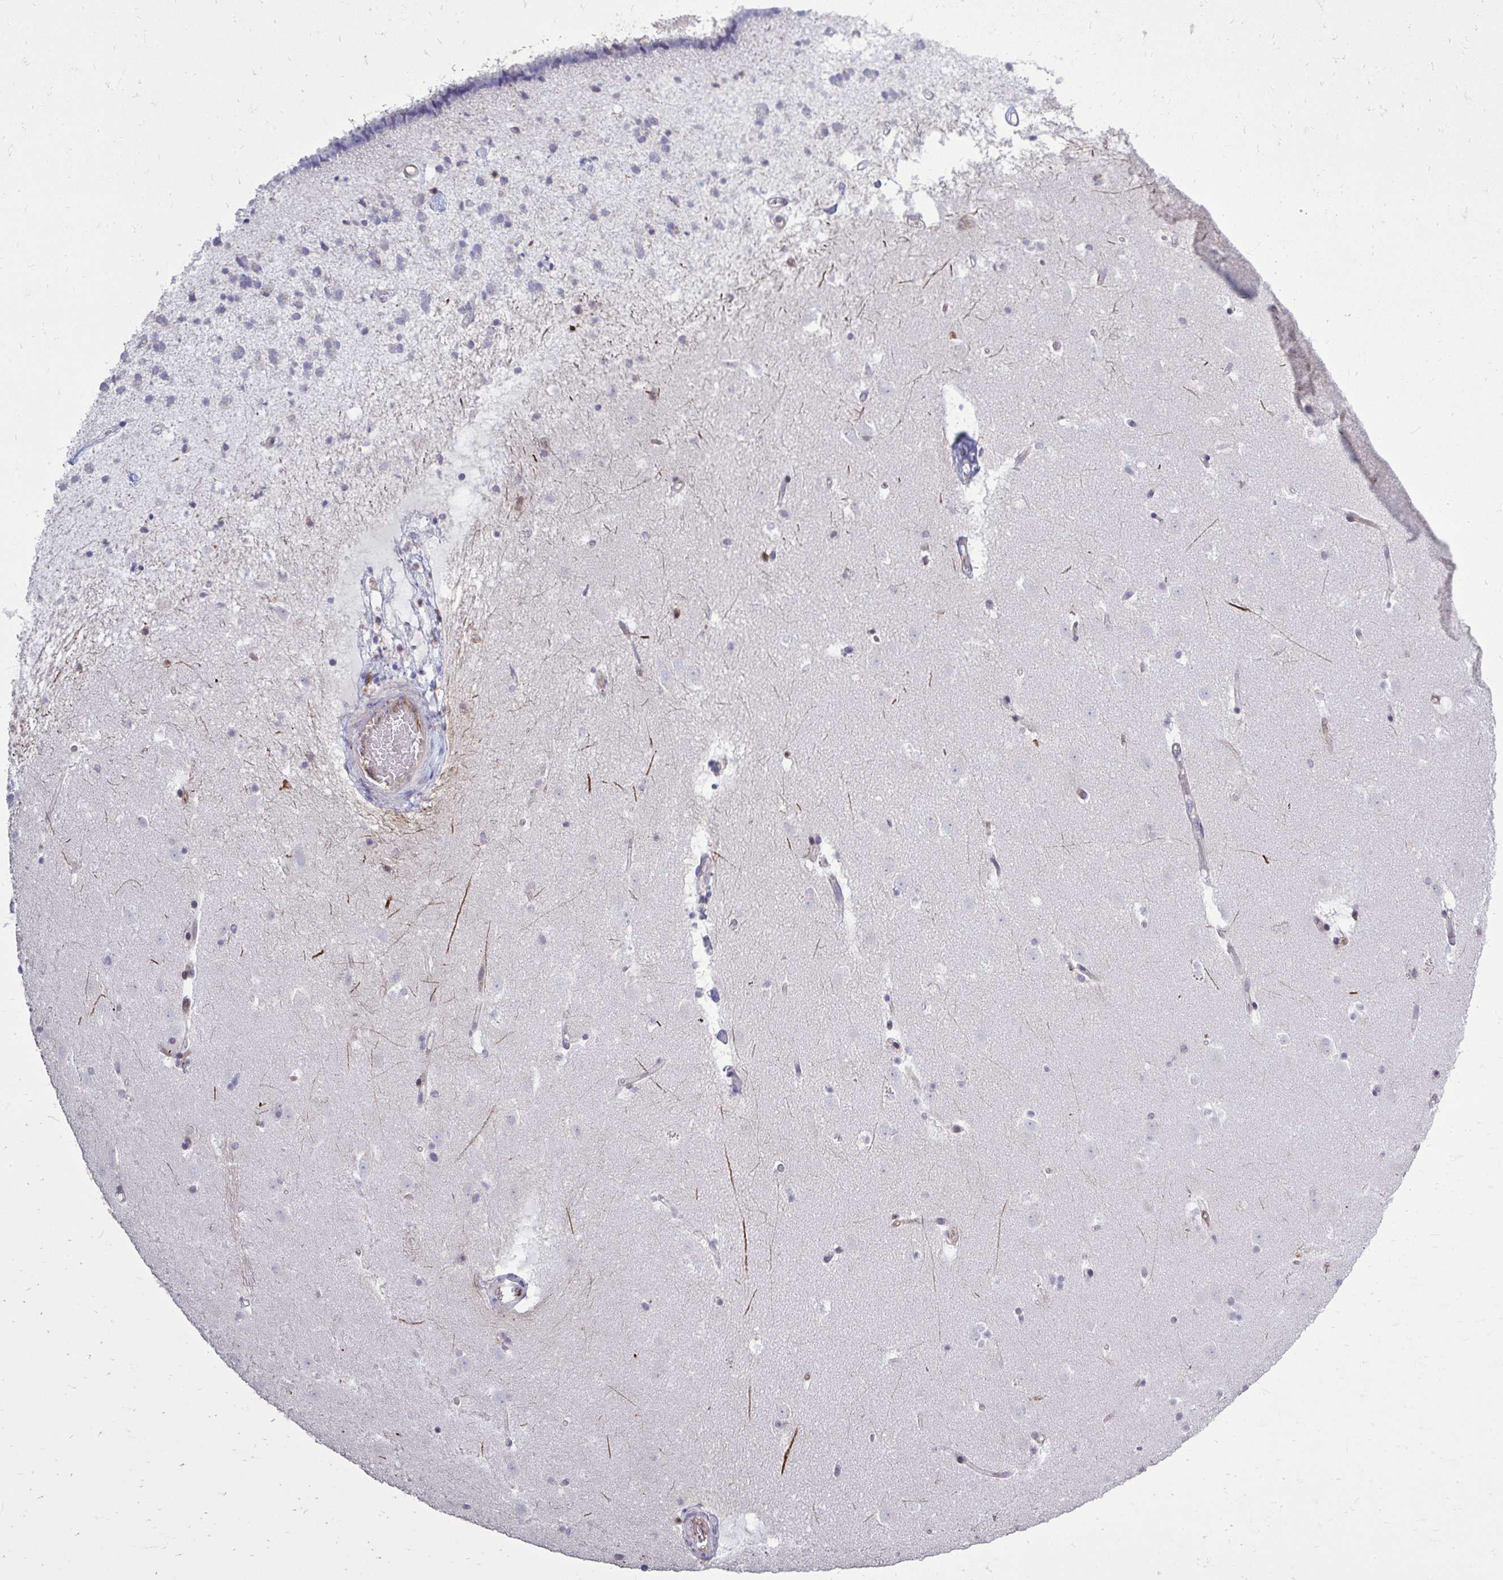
{"staining": {"intensity": "negative", "quantity": "none", "location": "none"}, "tissue": "caudate", "cell_type": "Glial cells", "image_type": "normal", "snomed": [{"axis": "morphology", "description": "Normal tissue, NOS"}, {"axis": "topography", "description": "Lateral ventricle wall"}], "caption": "Benign caudate was stained to show a protein in brown. There is no significant staining in glial cells. The staining was performed using DAB to visualize the protein expression in brown, while the nuclei were stained in blue with hematoxylin (Magnification: 20x).", "gene": "FOXN3", "patient": {"sex": "male", "age": 37}}